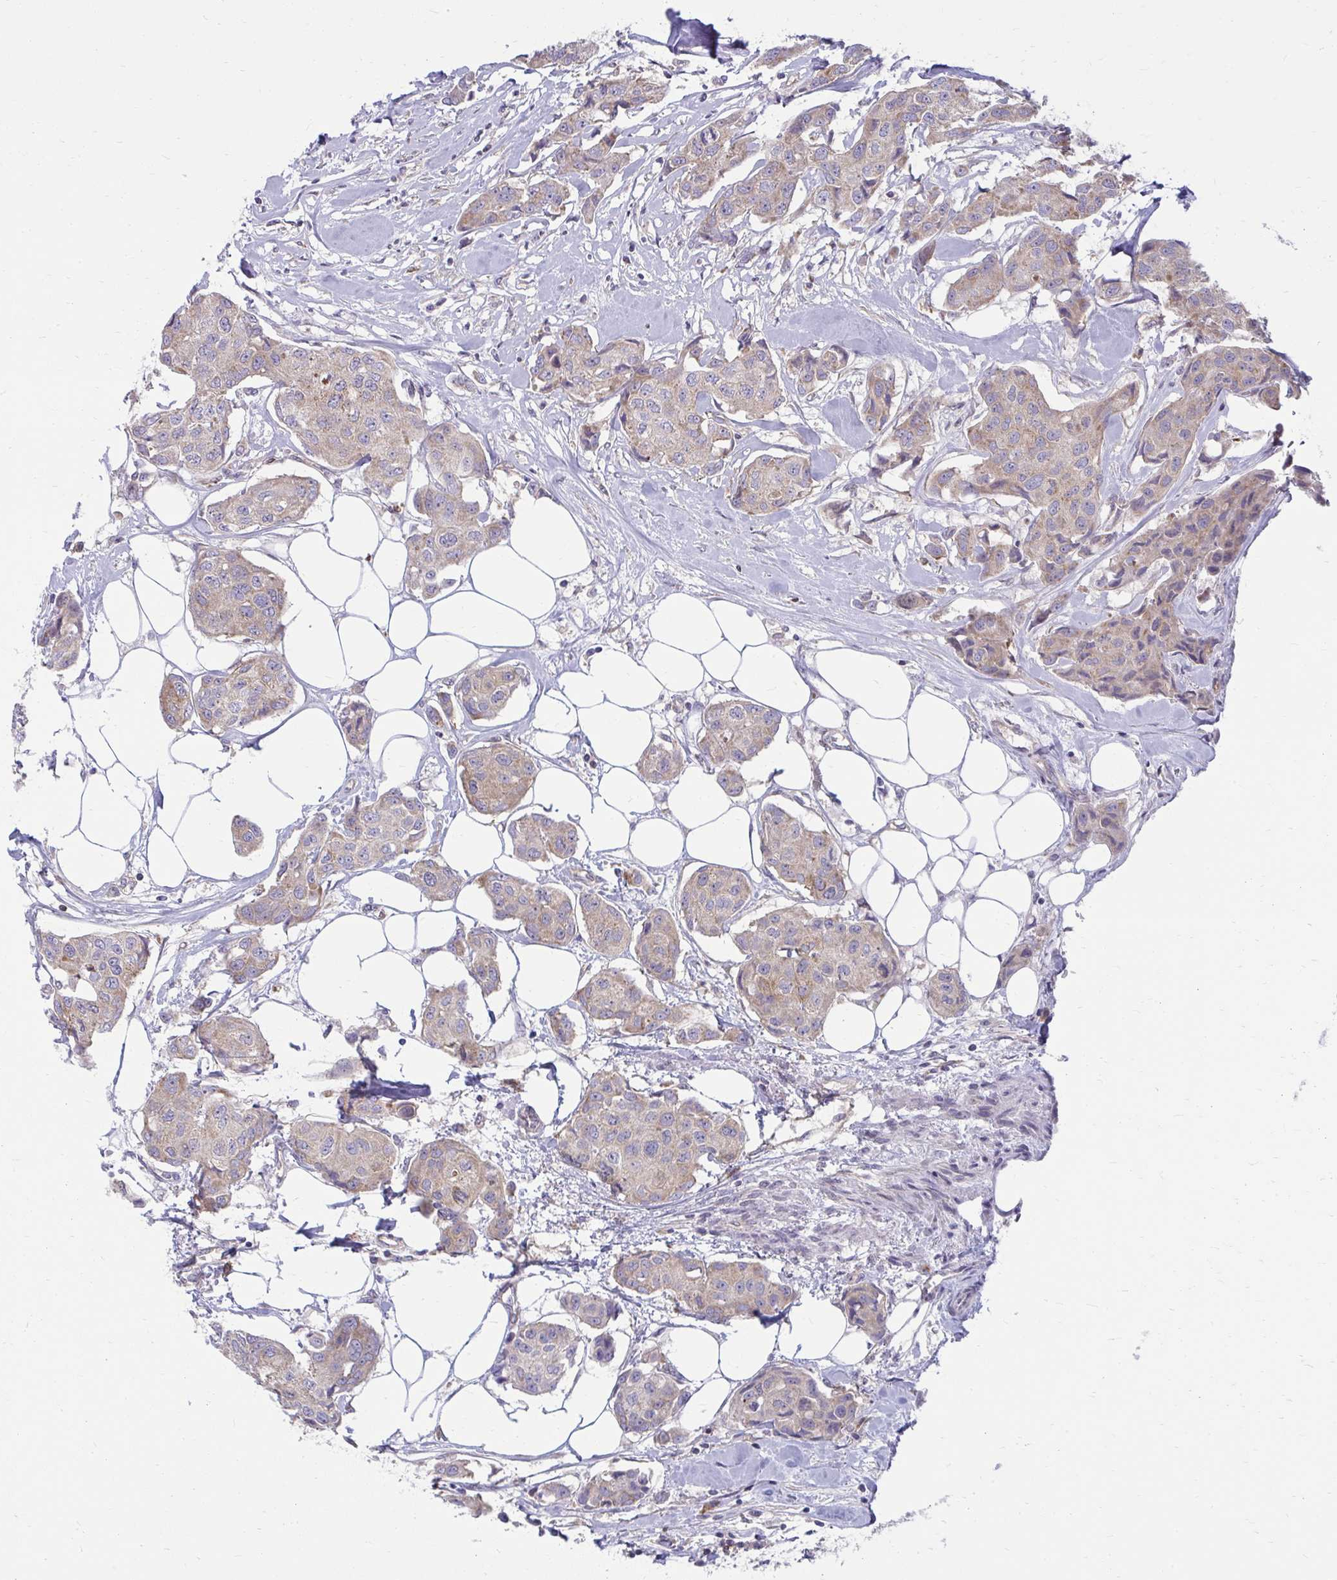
{"staining": {"intensity": "weak", "quantity": ">75%", "location": "cytoplasmic/membranous"}, "tissue": "breast cancer", "cell_type": "Tumor cells", "image_type": "cancer", "snomed": [{"axis": "morphology", "description": "Duct carcinoma"}, {"axis": "topography", "description": "Breast"}, {"axis": "topography", "description": "Lymph node"}], "caption": "Breast cancer stained with DAB (3,3'-diaminobenzidine) immunohistochemistry displays low levels of weak cytoplasmic/membranous expression in approximately >75% of tumor cells.", "gene": "ASAP1", "patient": {"sex": "female", "age": 80}}